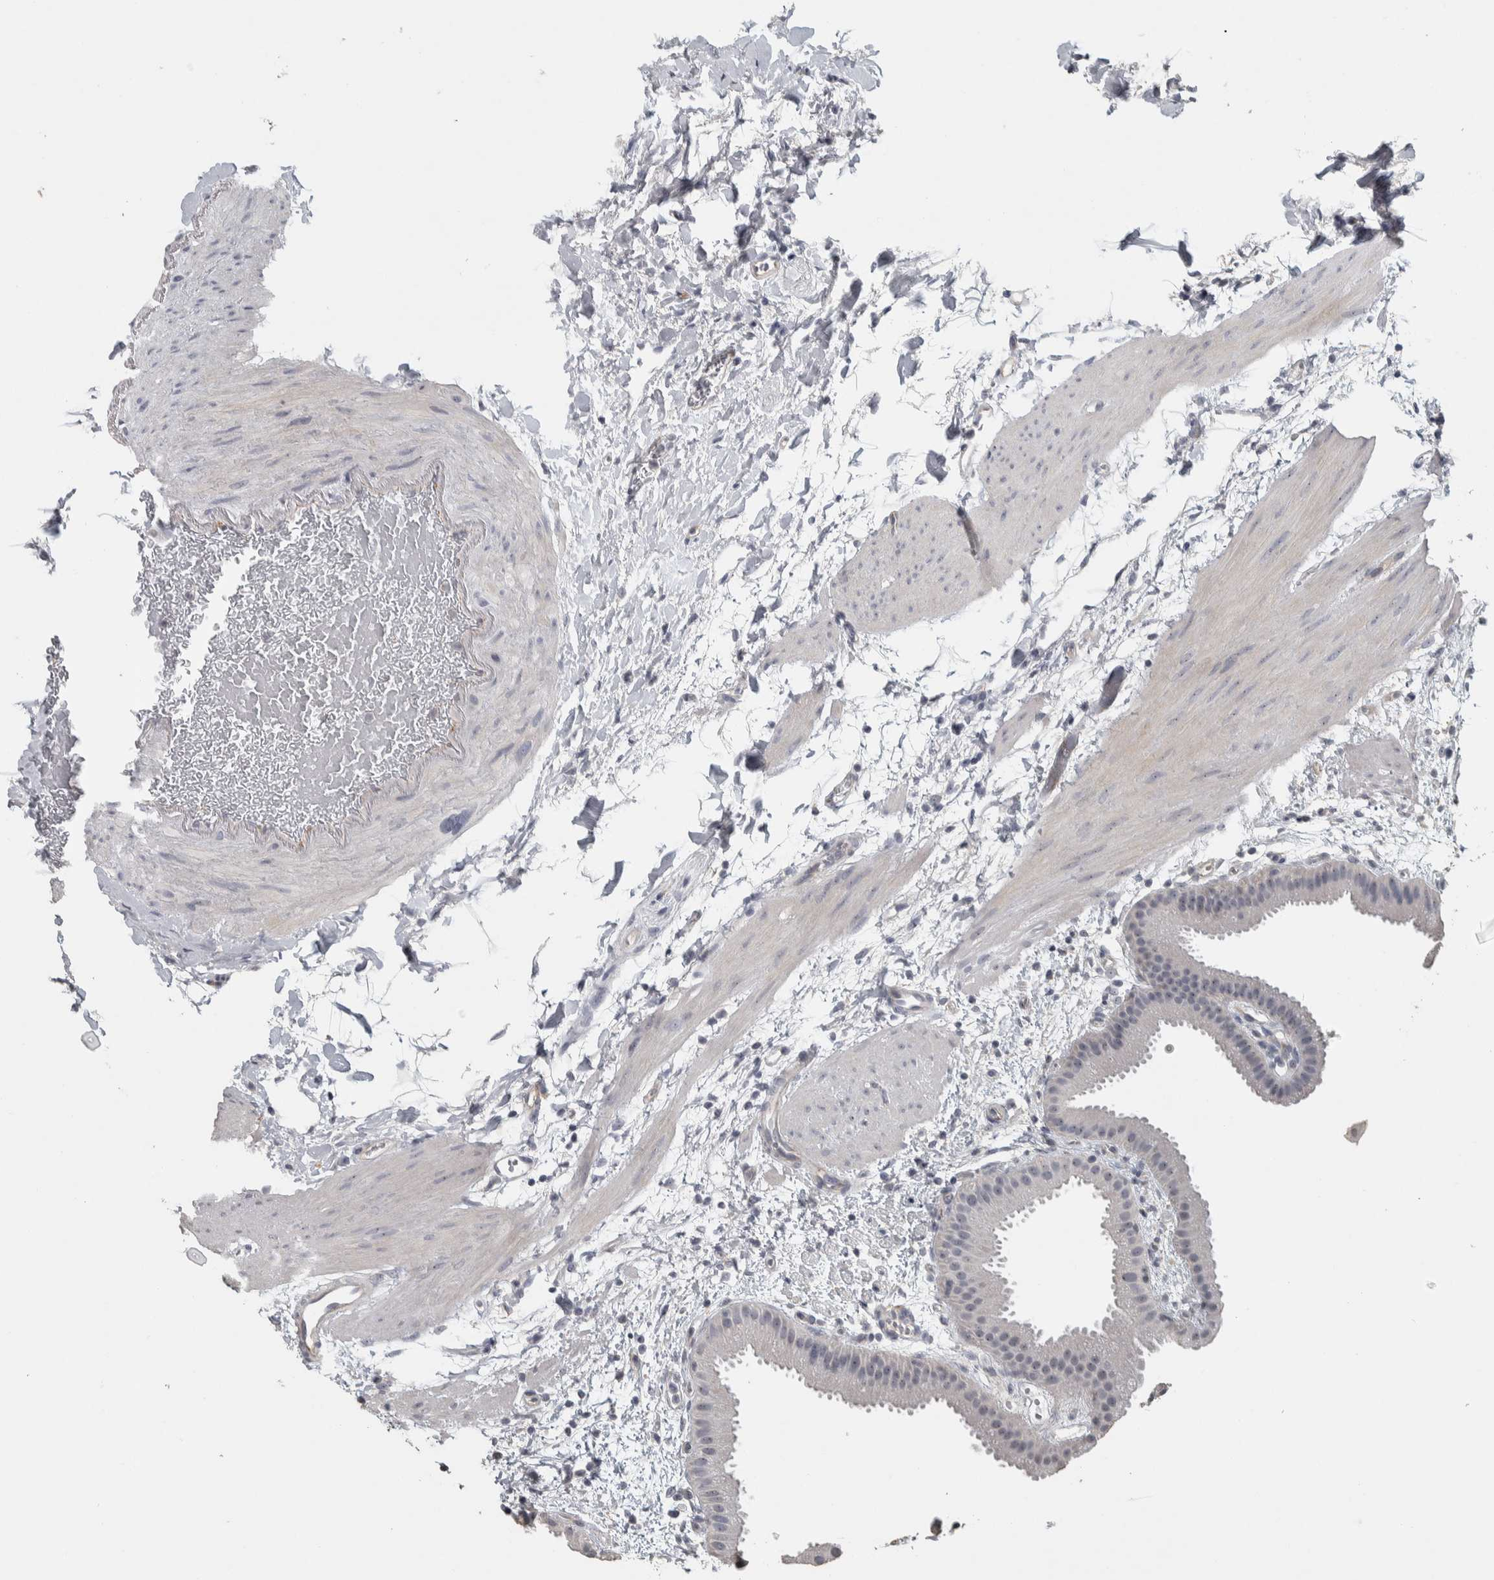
{"staining": {"intensity": "negative", "quantity": "none", "location": "none"}, "tissue": "gallbladder", "cell_type": "Glandular cells", "image_type": "normal", "snomed": [{"axis": "morphology", "description": "Normal tissue, NOS"}, {"axis": "topography", "description": "Gallbladder"}], "caption": "Immunohistochemistry of normal human gallbladder exhibits no staining in glandular cells.", "gene": "DCAF10", "patient": {"sex": "female", "age": 64}}